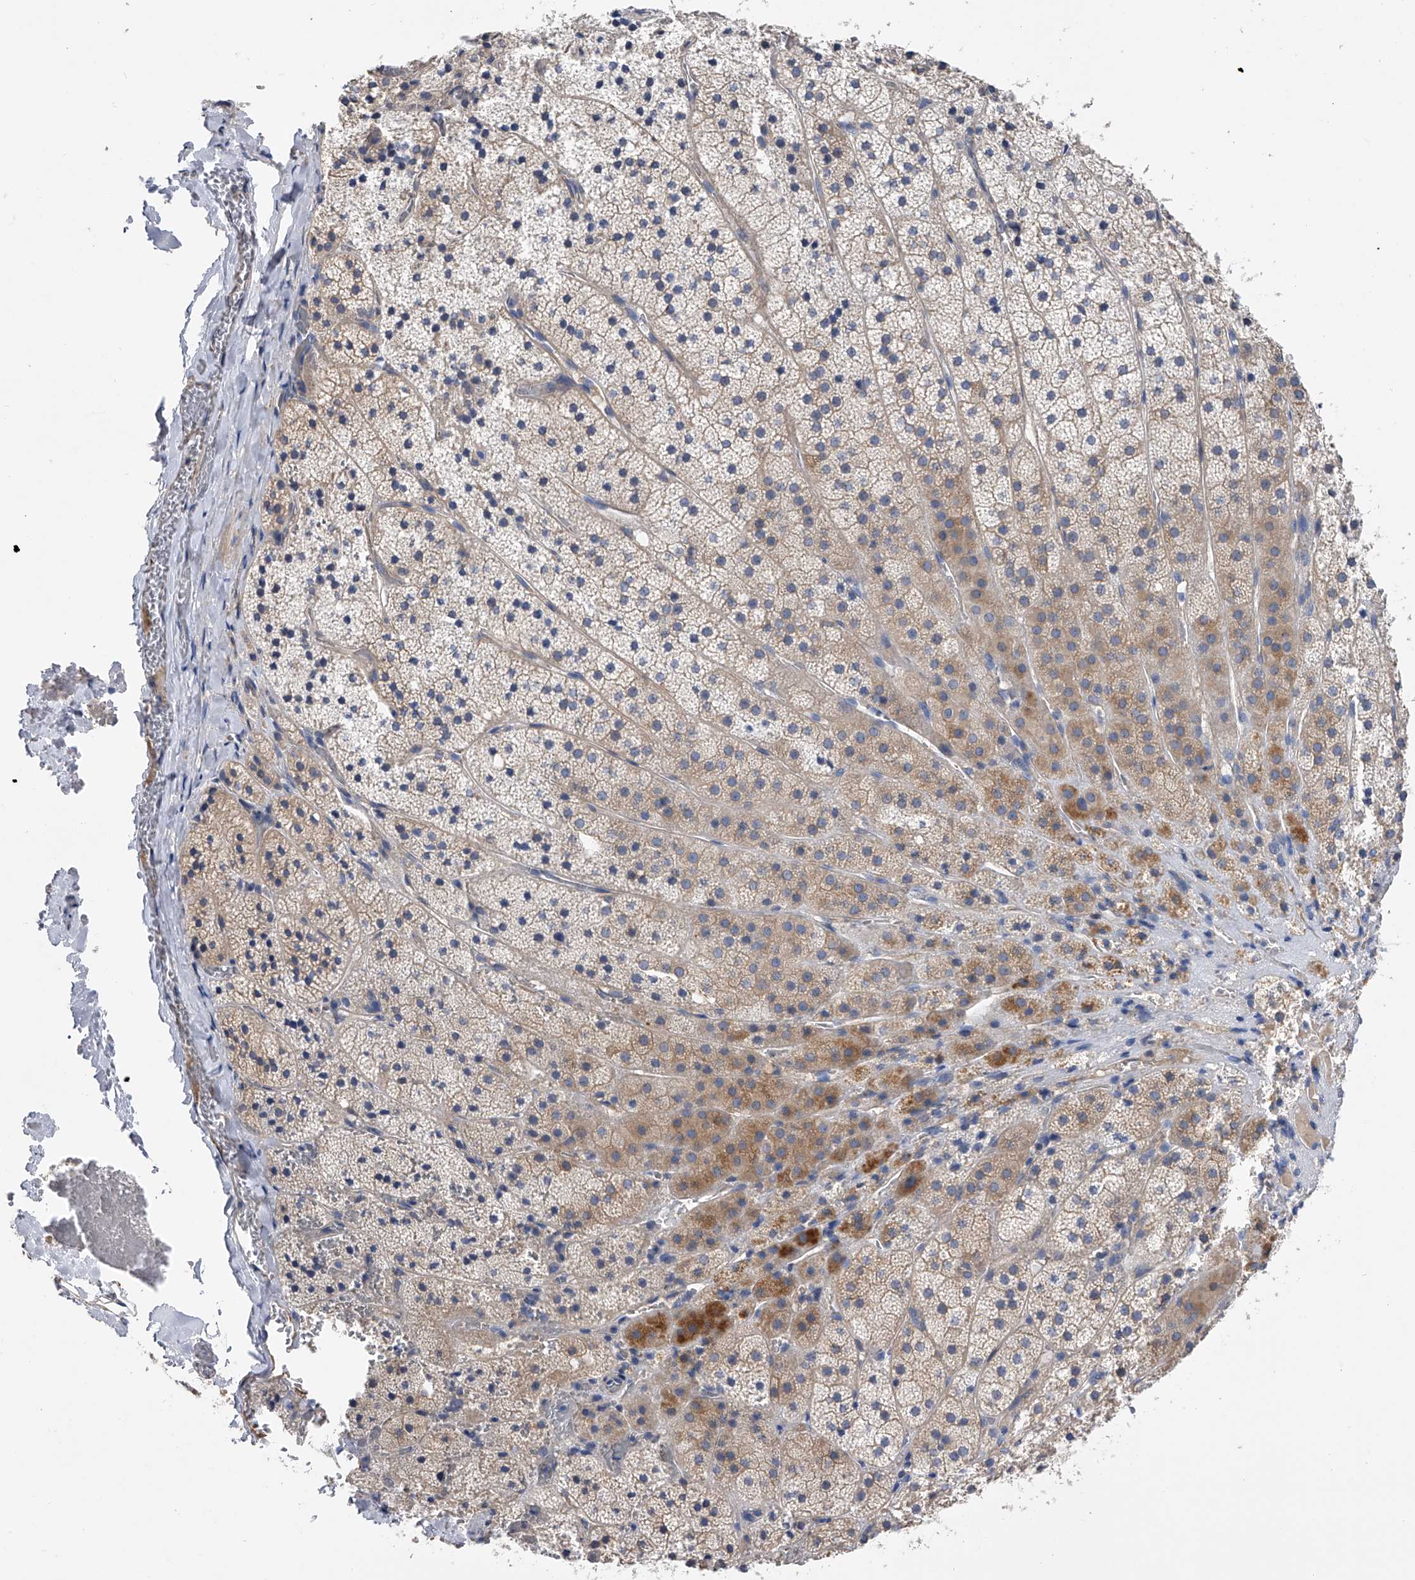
{"staining": {"intensity": "moderate", "quantity": "<25%", "location": "cytoplasmic/membranous"}, "tissue": "adrenal gland", "cell_type": "Glandular cells", "image_type": "normal", "snomed": [{"axis": "morphology", "description": "Normal tissue, NOS"}, {"axis": "topography", "description": "Adrenal gland"}], "caption": "A brown stain labels moderate cytoplasmic/membranous expression of a protein in glandular cells of normal human adrenal gland. (Brightfield microscopy of DAB IHC at high magnification).", "gene": "RWDD2A", "patient": {"sex": "female", "age": 44}}